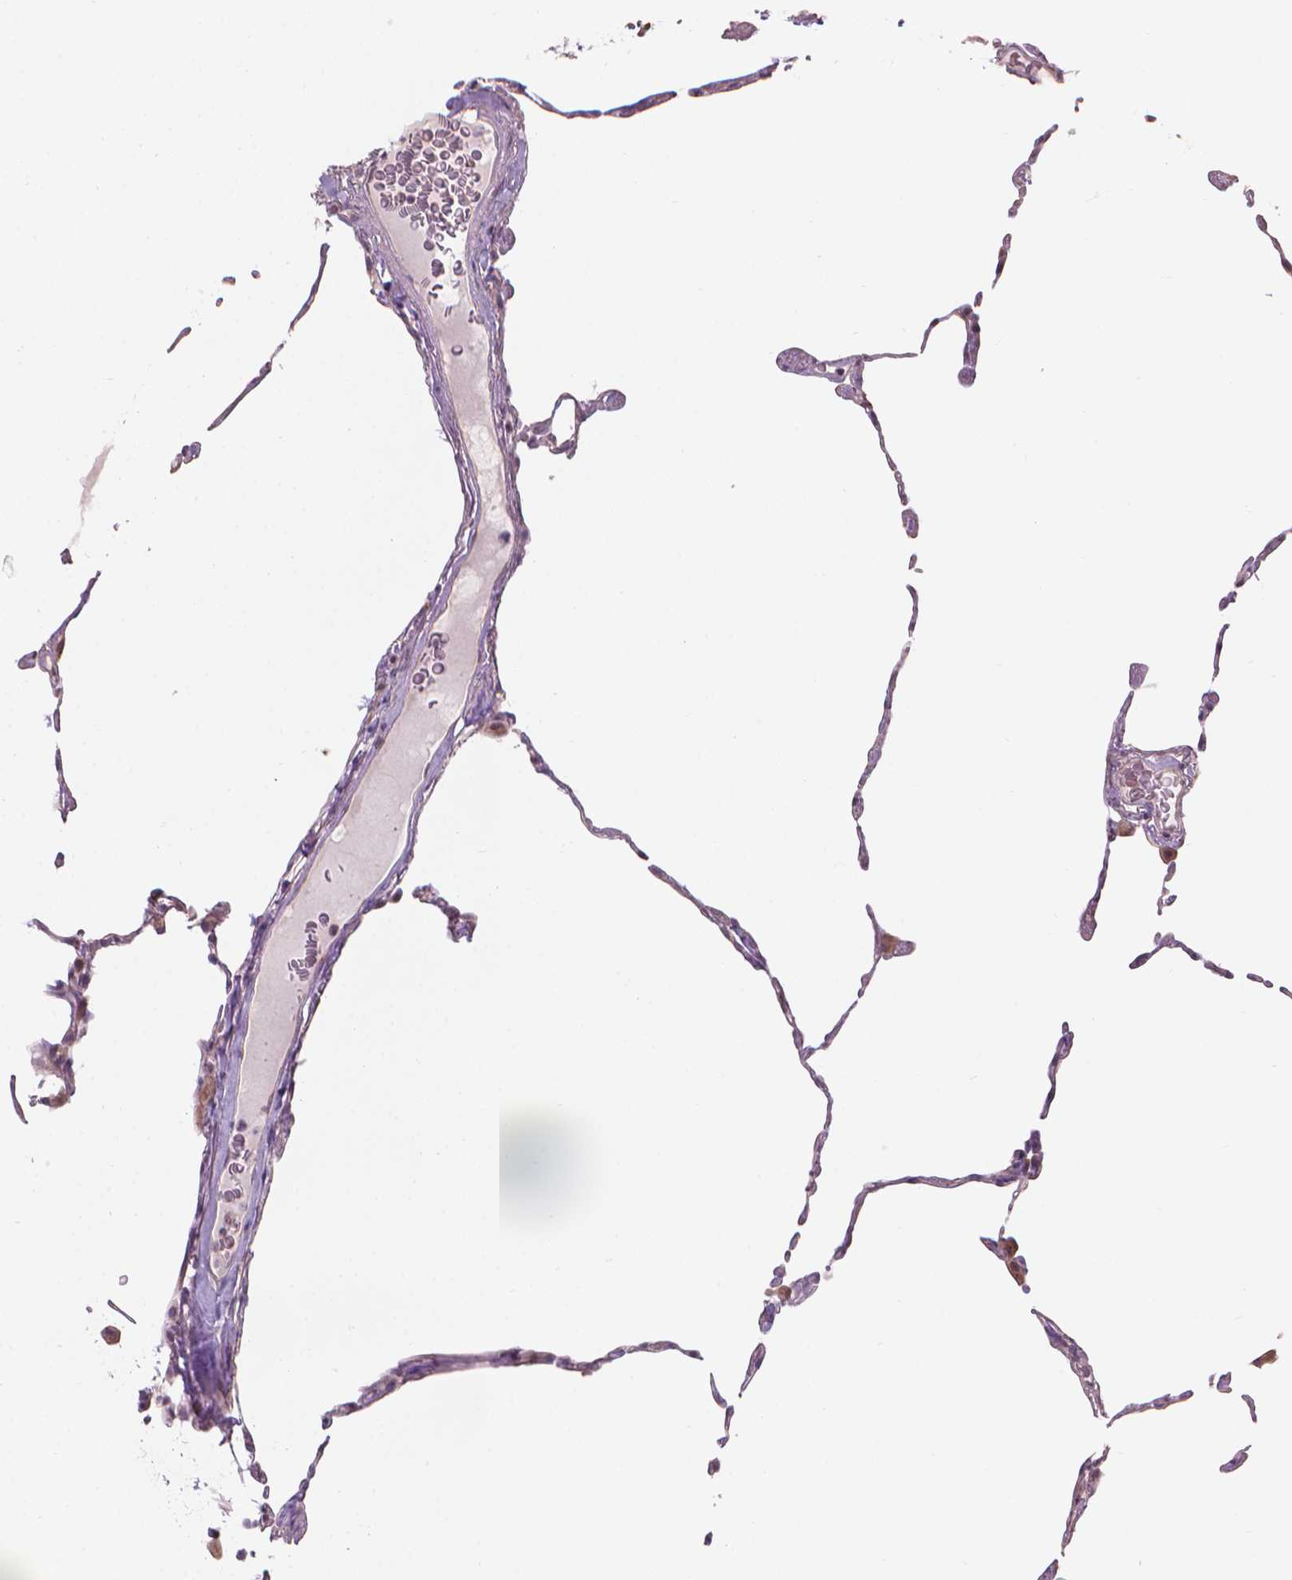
{"staining": {"intensity": "negative", "quantity": "none", "location": "none"}, "tissue": "lung", "cell_type": "Alveolar cells", "image_type": "normal", "snomed": [{"axis": "morphology", "description": "Normal tissue, NOS"}, {"axis": "topography", "description": "Lung"}], "caption": "Immunohistochemistry histopathology image of benign lung stained for a protein (brown), which shows no positivity in alveolar cells.", "gene": "IFFO1", "patient": {"sex": "female", "age": 57}}